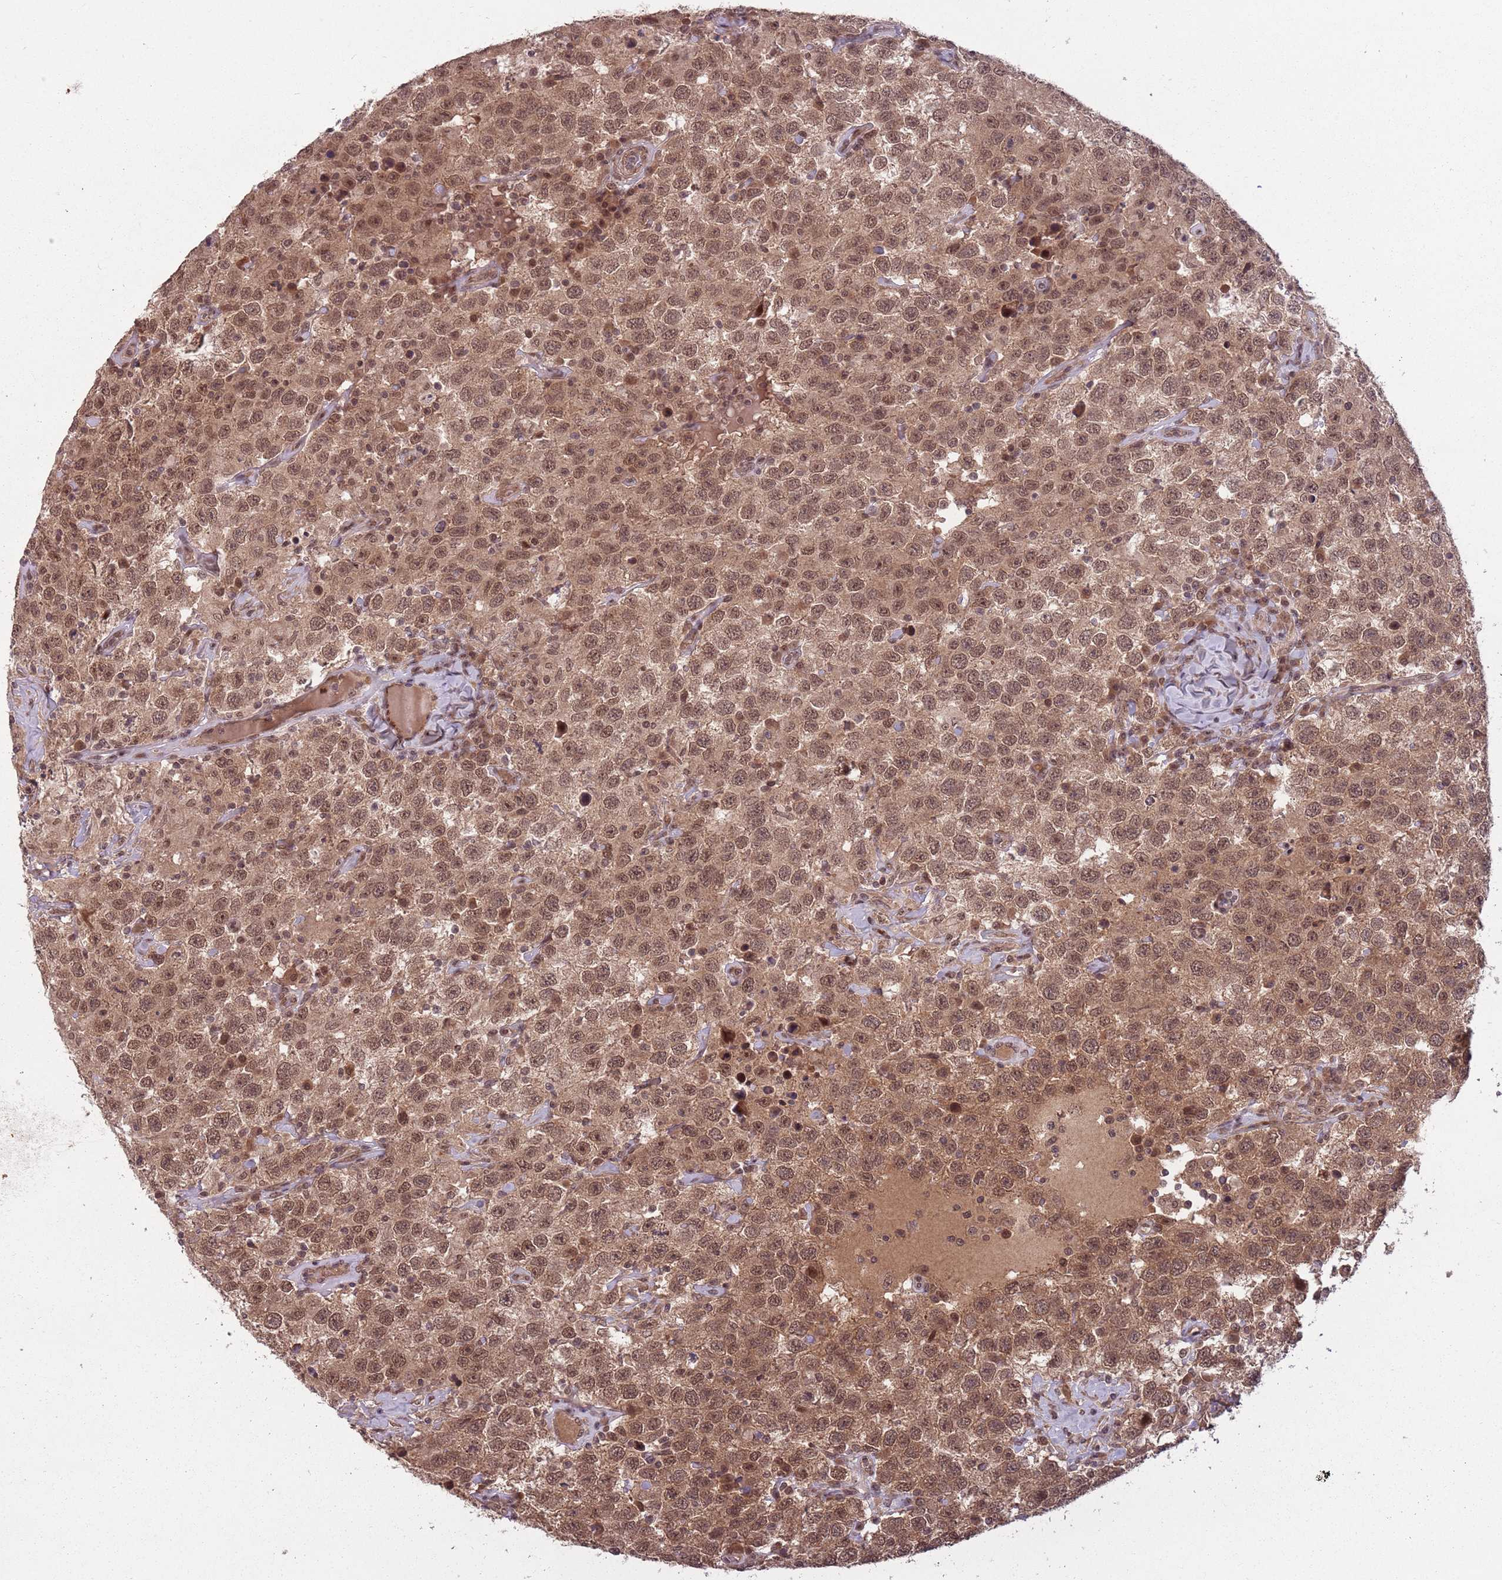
{"staining": {"intensity": "moderate", "quantity": ">75%", "location": "cytoplasmic/membranous,nuclear"}, "tissue": "testis cancer", "cell_type": "Tumor cells", "image_type": "cancer", "snomed": [{"axis": "morphology", "description": "Seminoma, NOS"}, {"axis": "topography", "description": "Testis"}], "caption": "Human testis cancer (seminoma) stained for a protein (brown) reveals moderate cytoplasmic/membranous and nuclear positive staining in about >75% of tumor cells.", "gene": "ADAMTS3", "patient": {"sex": "male", "age": 41}}